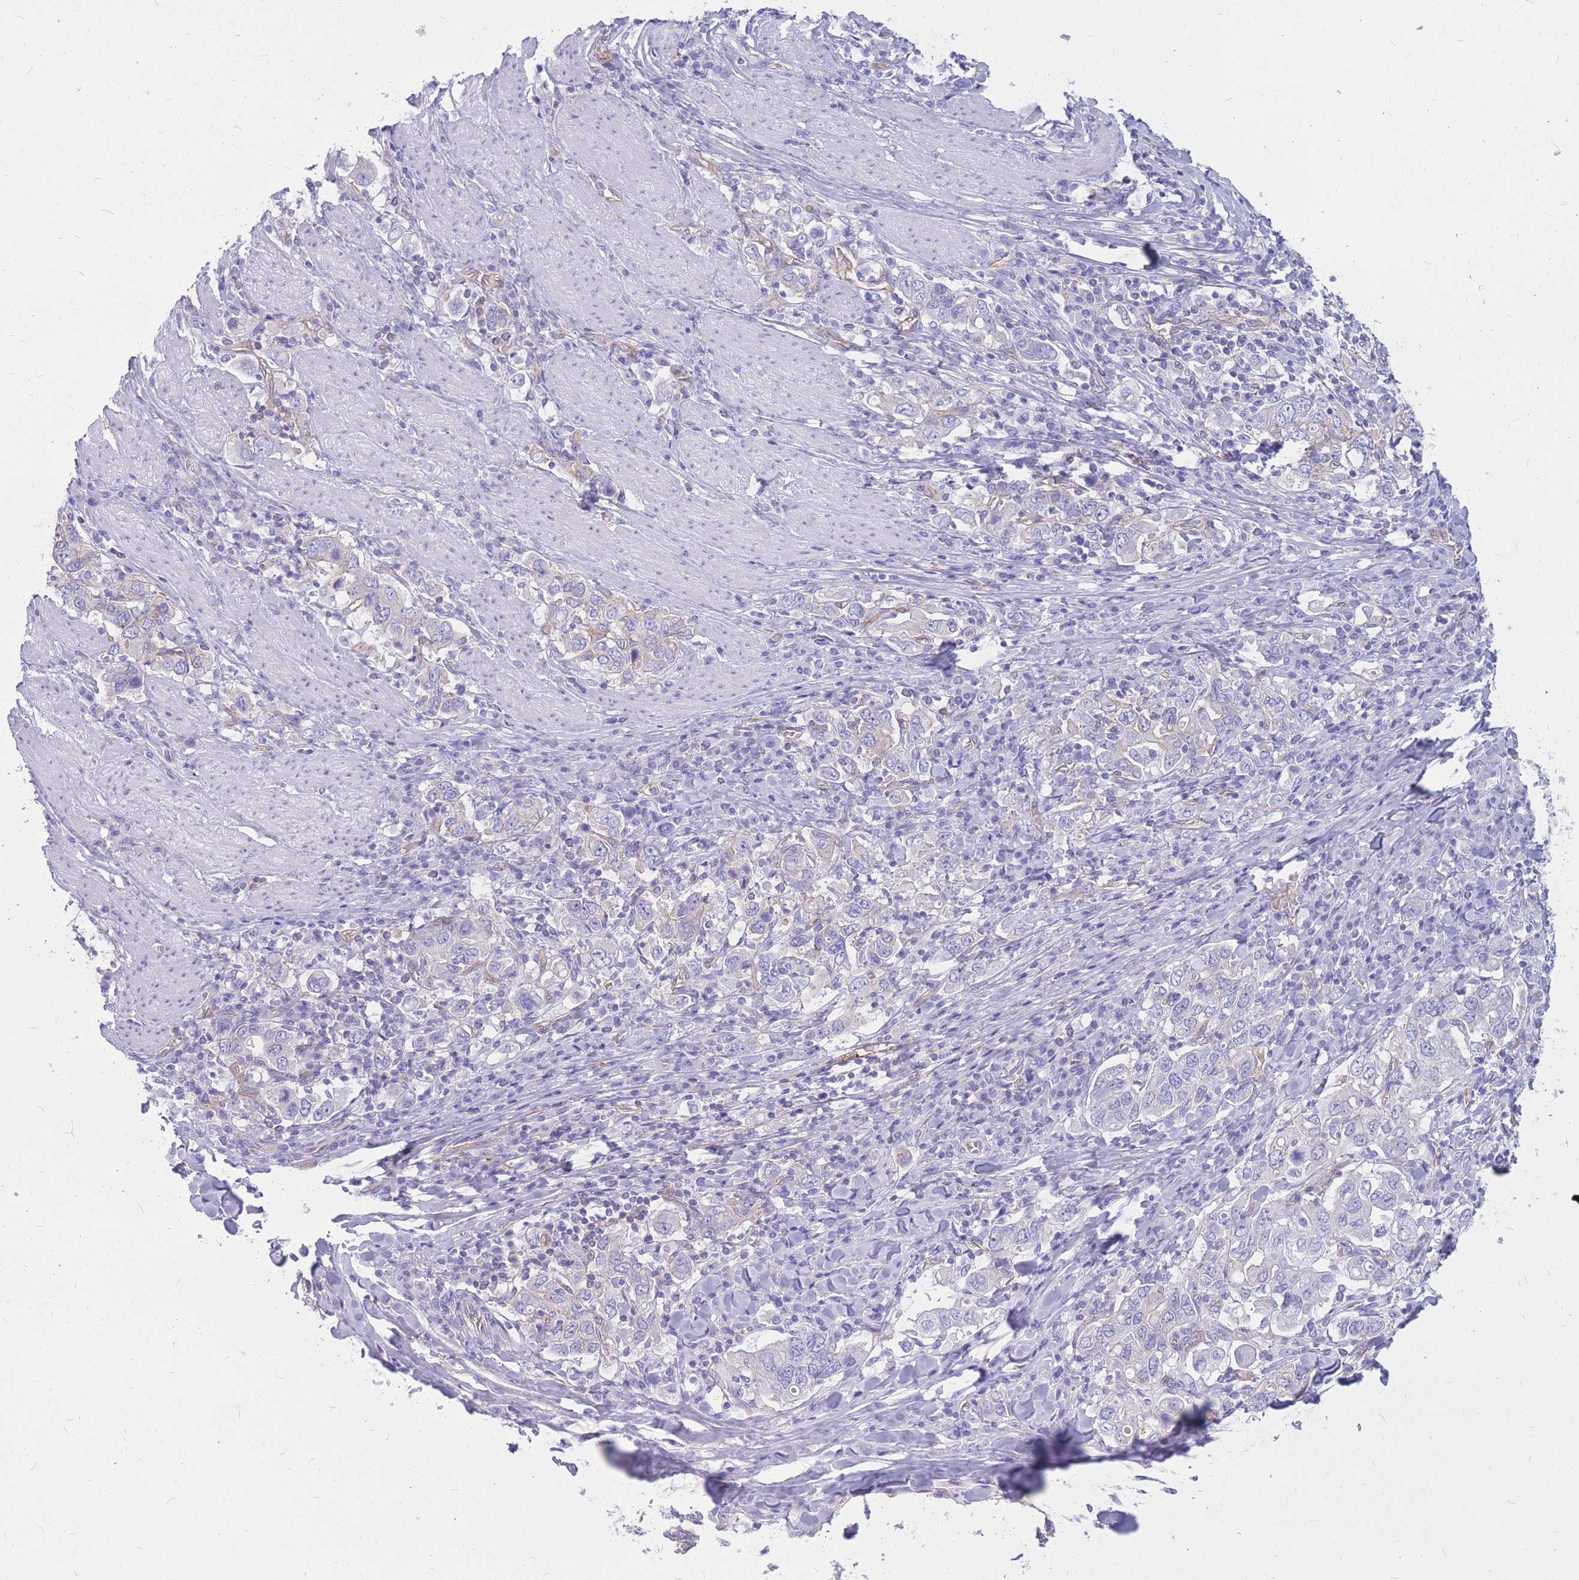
{"staining": {"intensity": "negative", "quantity": "none", "location": "none"}, "tissue": "stomach cancer", "cell_type": "Tumor cells", "image_type": "cancer", "snomed": [{"axis": "morphology", "description": "Adenocarcinoma, NOS"}, {"axis": "topography", "description": "Stomach, upper"}], "caption": "Immunohistochemistry (IHC) micrograph of neoplastic tissue: human adenocarcinoma (stomach) stained with DAB (3,3'-diaminobenzidine) shows no significant protein expression in tumor cells. (IHC, brightfield microscopy, high magnification).", "gene": "ADD2", "patient": {"sex": "male", "age": 62}}